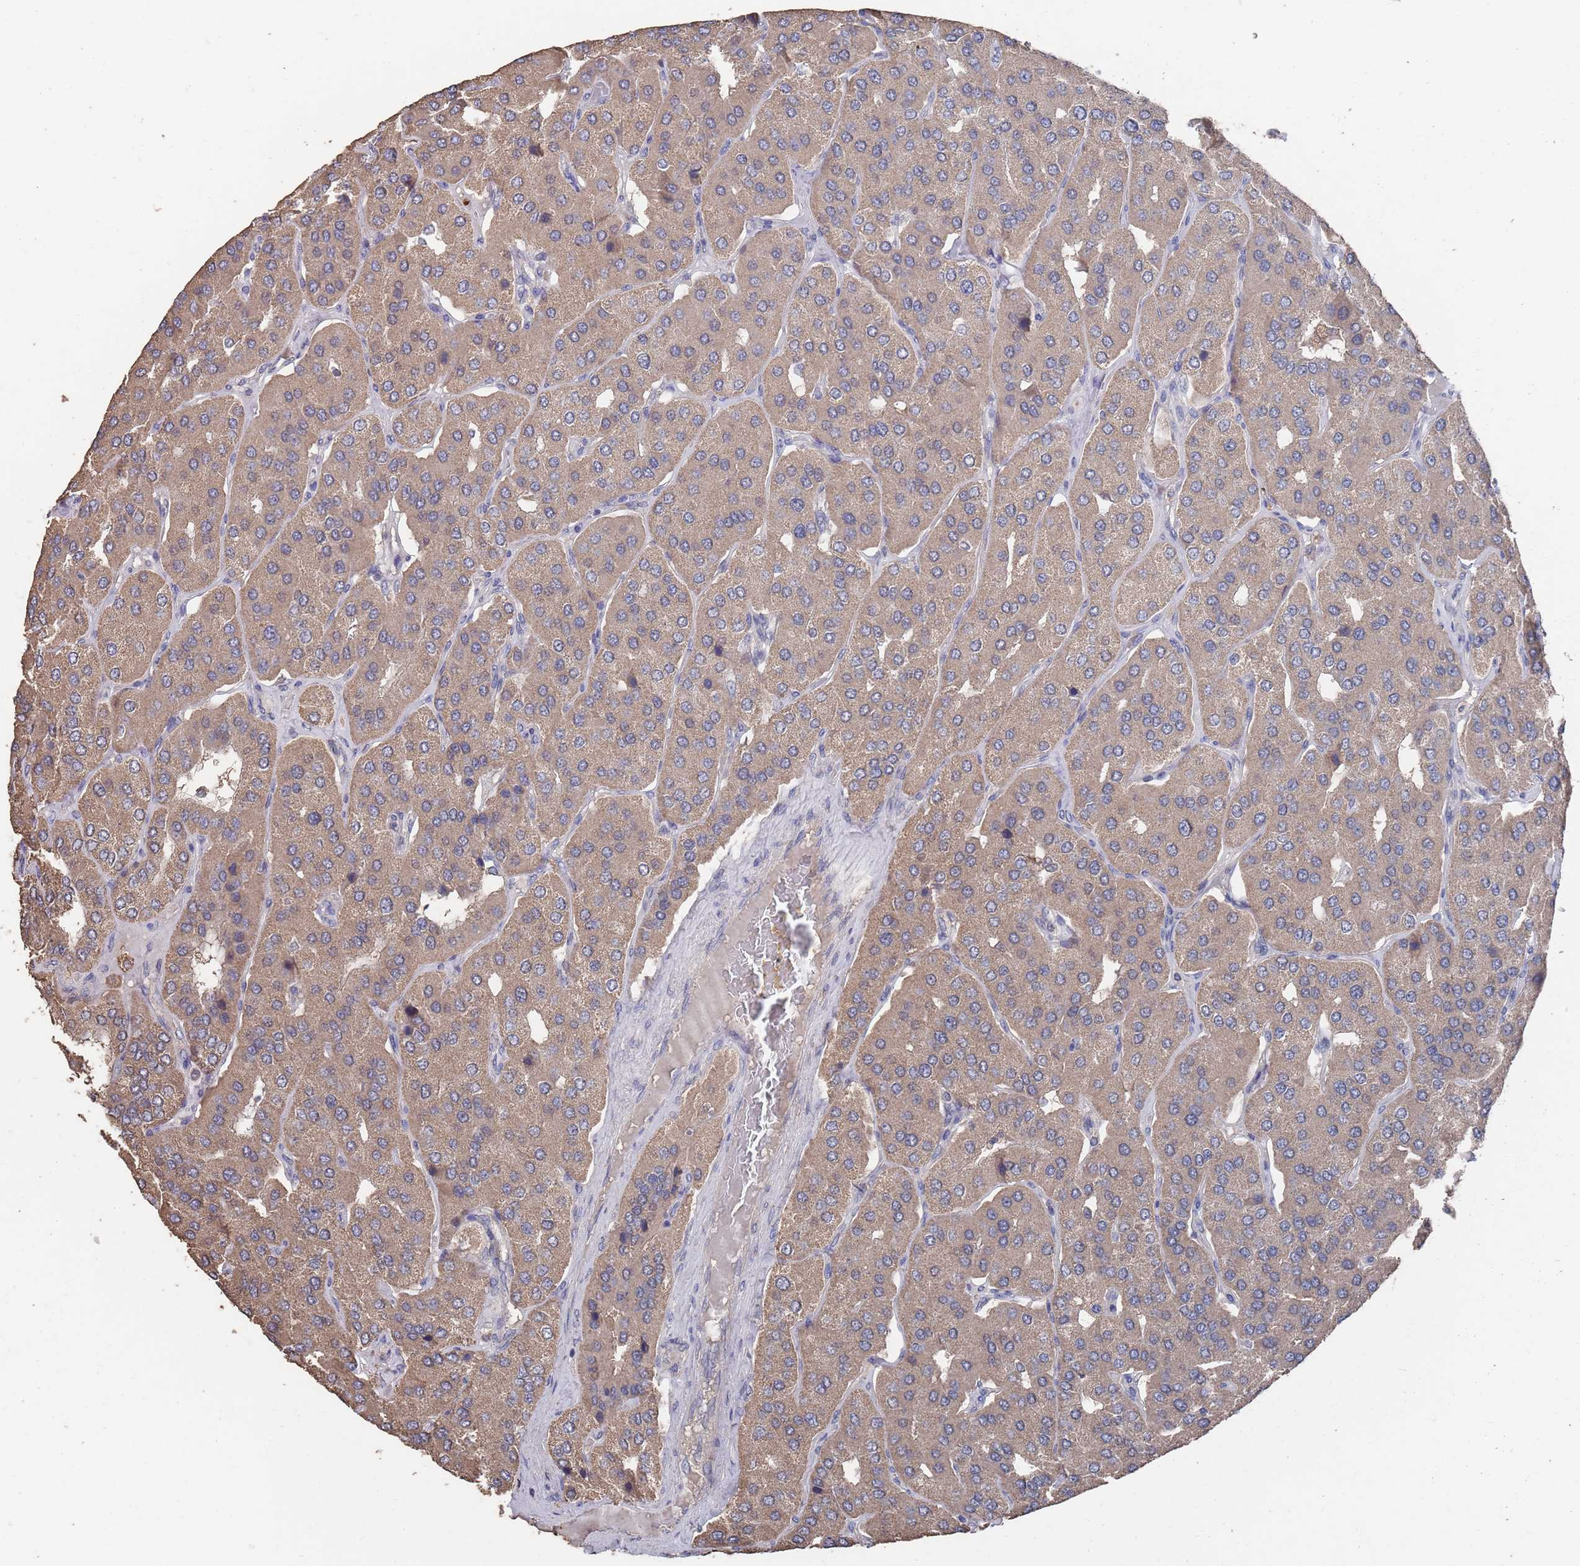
{"staining": {"intensity": "moderate", "quantity": ">75%", "location": "cytoplasmic/membranous"}, "tissue": "parathyroid gland", "cell_type": "Glandular cells", "image_type": "normal", "snomed": [{"axis": "morphology", "description": "Normal tissue, NOS"}, {"axis": "morphology", "description": "Adenoma, NOS"}, {"axis": "topography", "description": "Parathyroid gland"}], "caption": "Parathyroid gland stained for a protein (brown) displays moderate cytoplasmic/membranous positive staining in approximately >75% of glandular cells.", "gene": "BTBD18", "patient": {"sex": "female", "age": 86}}